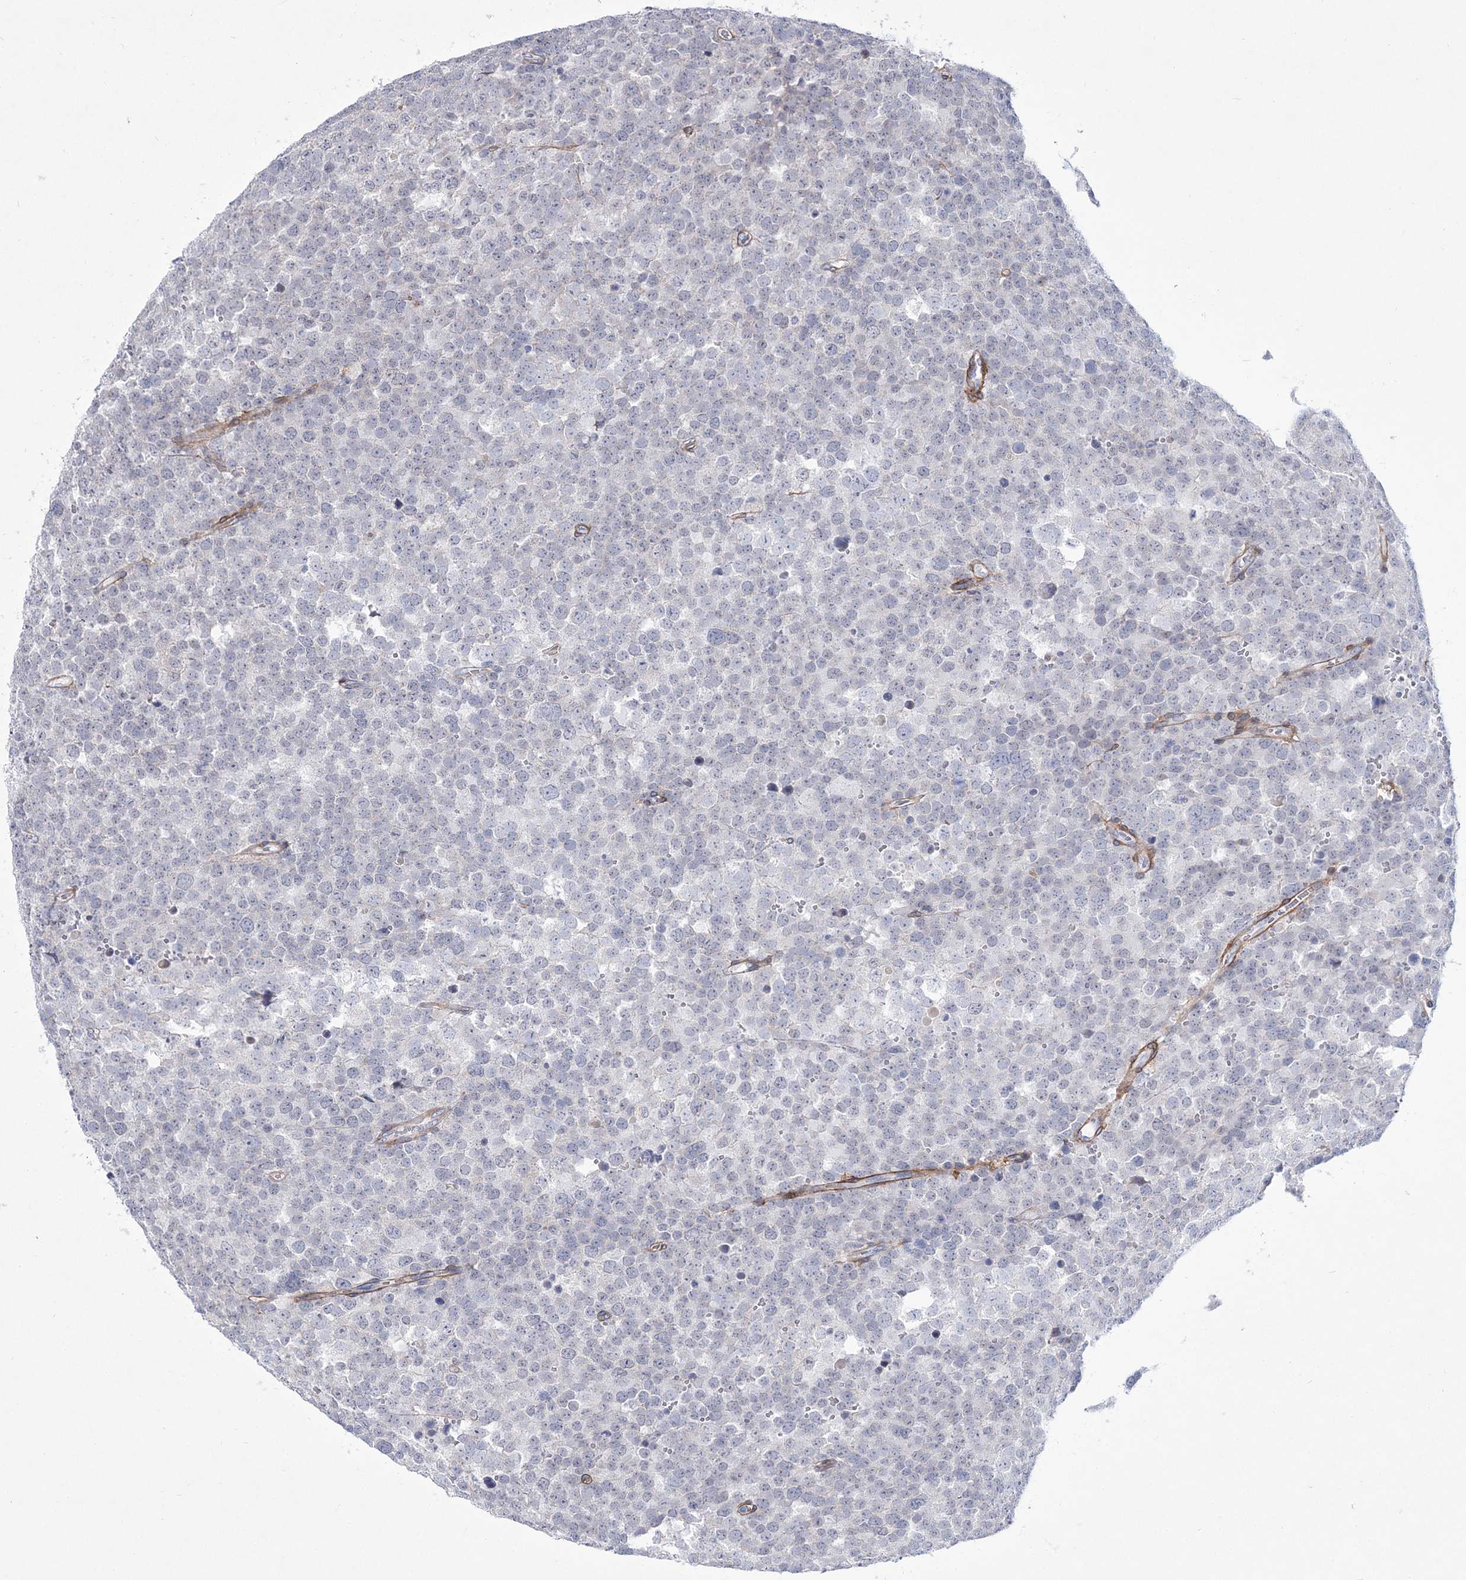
{"staining": {"intensity": "negative", "quantity": "none", "location": "none"}, "tissue": "testis cancer", "cell_type": "Tumor cells", "image_type": "cancer", "snomed": [{"axis": "morphology", "description": "Seminoma, NOS"}, {"axis": "topography", "description": "Testis"}], "caption": "Immunohistochemical staining of testis cancer reveals no significant expression in tumor cells.", "gene": "ANO1", "patient": {"sex": "male", "age": 71}}